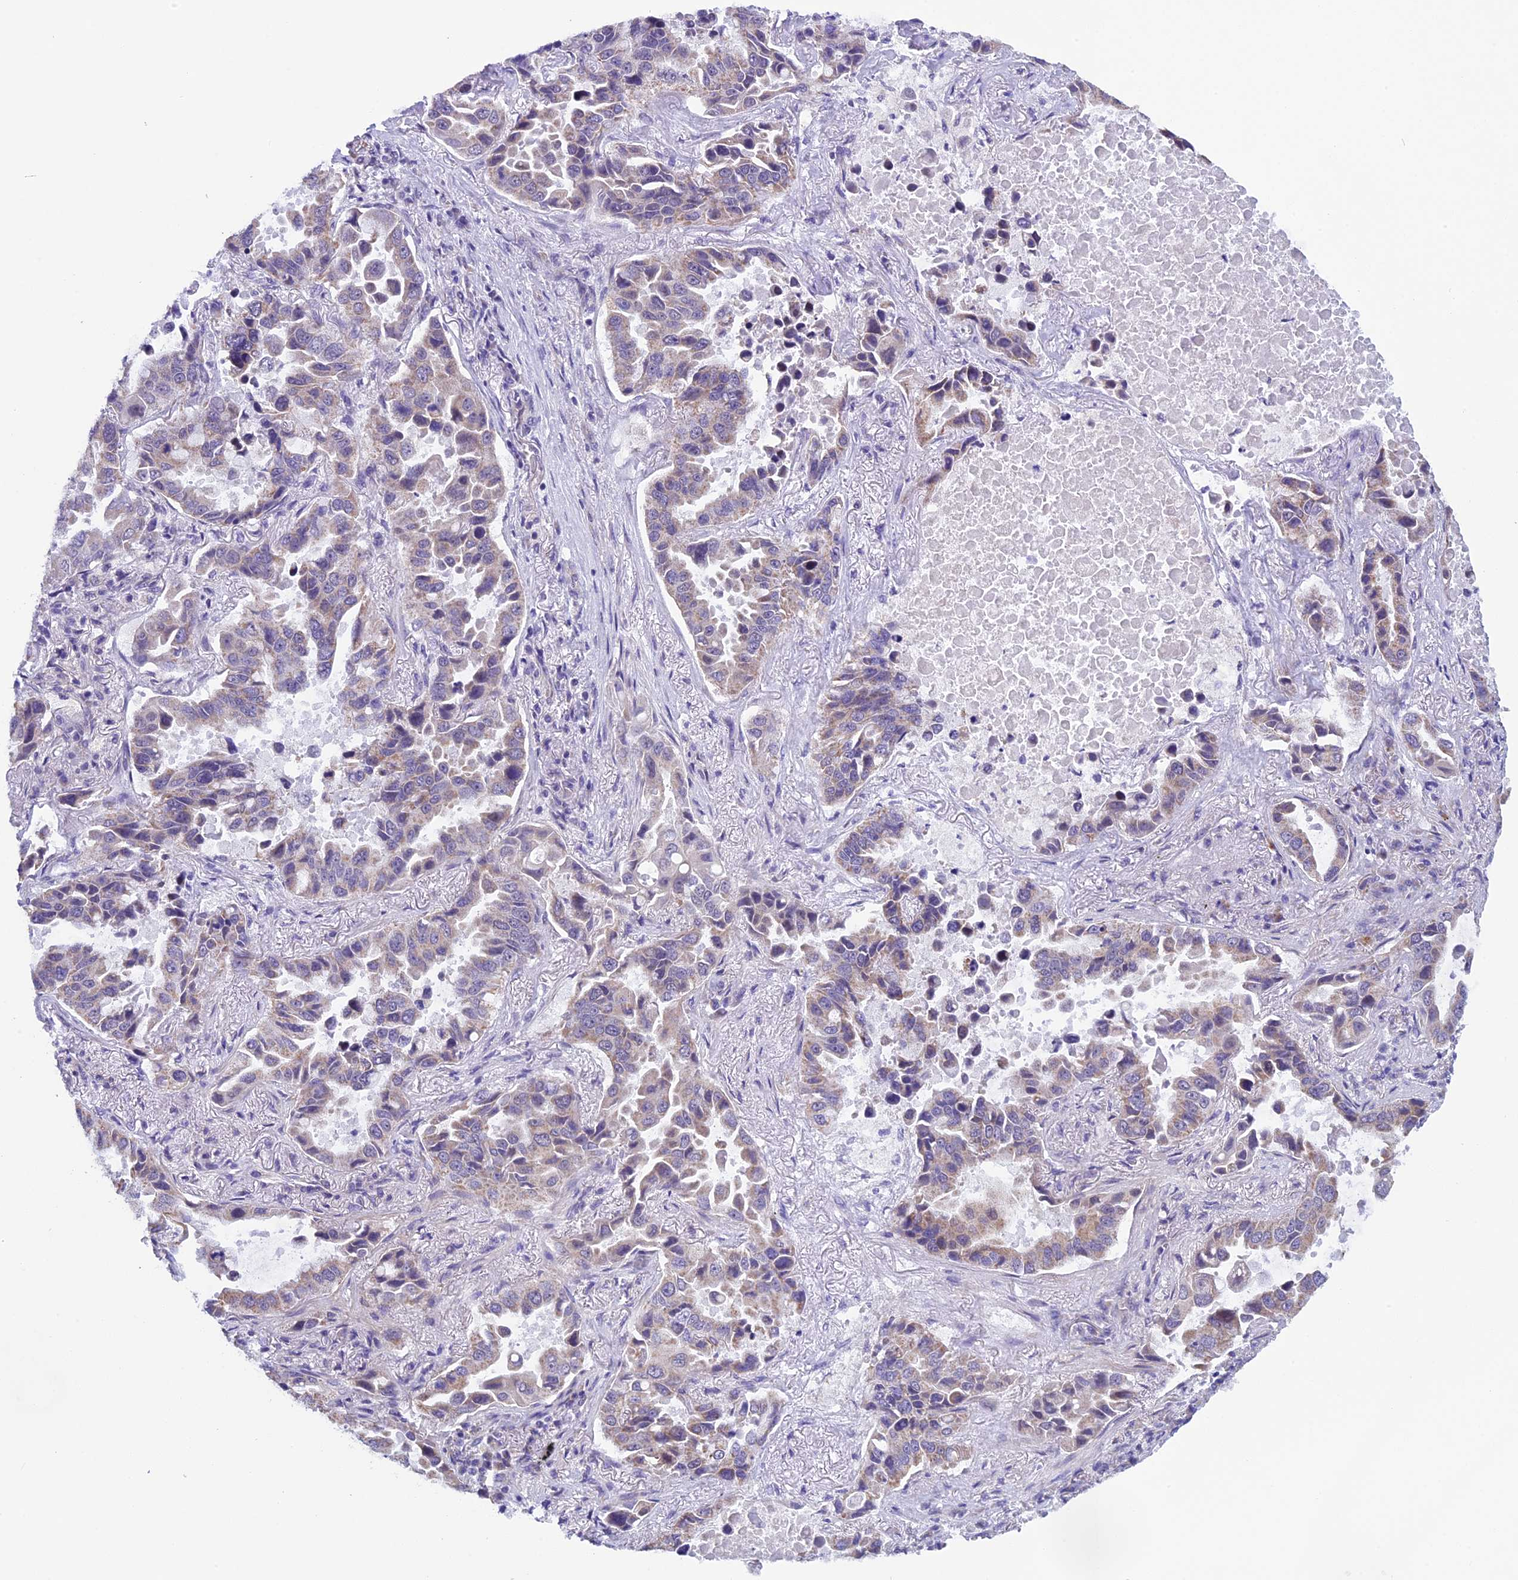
{"staining": {"intensity": "weak", "quantity": ">75%", "location": "cytoplasmic/membranous"}, "tissue": "lung cancer", "cell_type": "Tumor cells", "image_type": "cancer", "snomed": [{"axis": "morphology", "description": "Adenocarcinoma, NOS"}, {"axis": "topography", "description": "Lung"}], "caption": "The histopathology image displays staining of lung cancer (adenocarcinoma), revealing weak cytoplasmic/membranous protein staining (brown color) within tumor cells.", "gene": "ZNF317", "patient": {"sex": "male", "age": 64}}